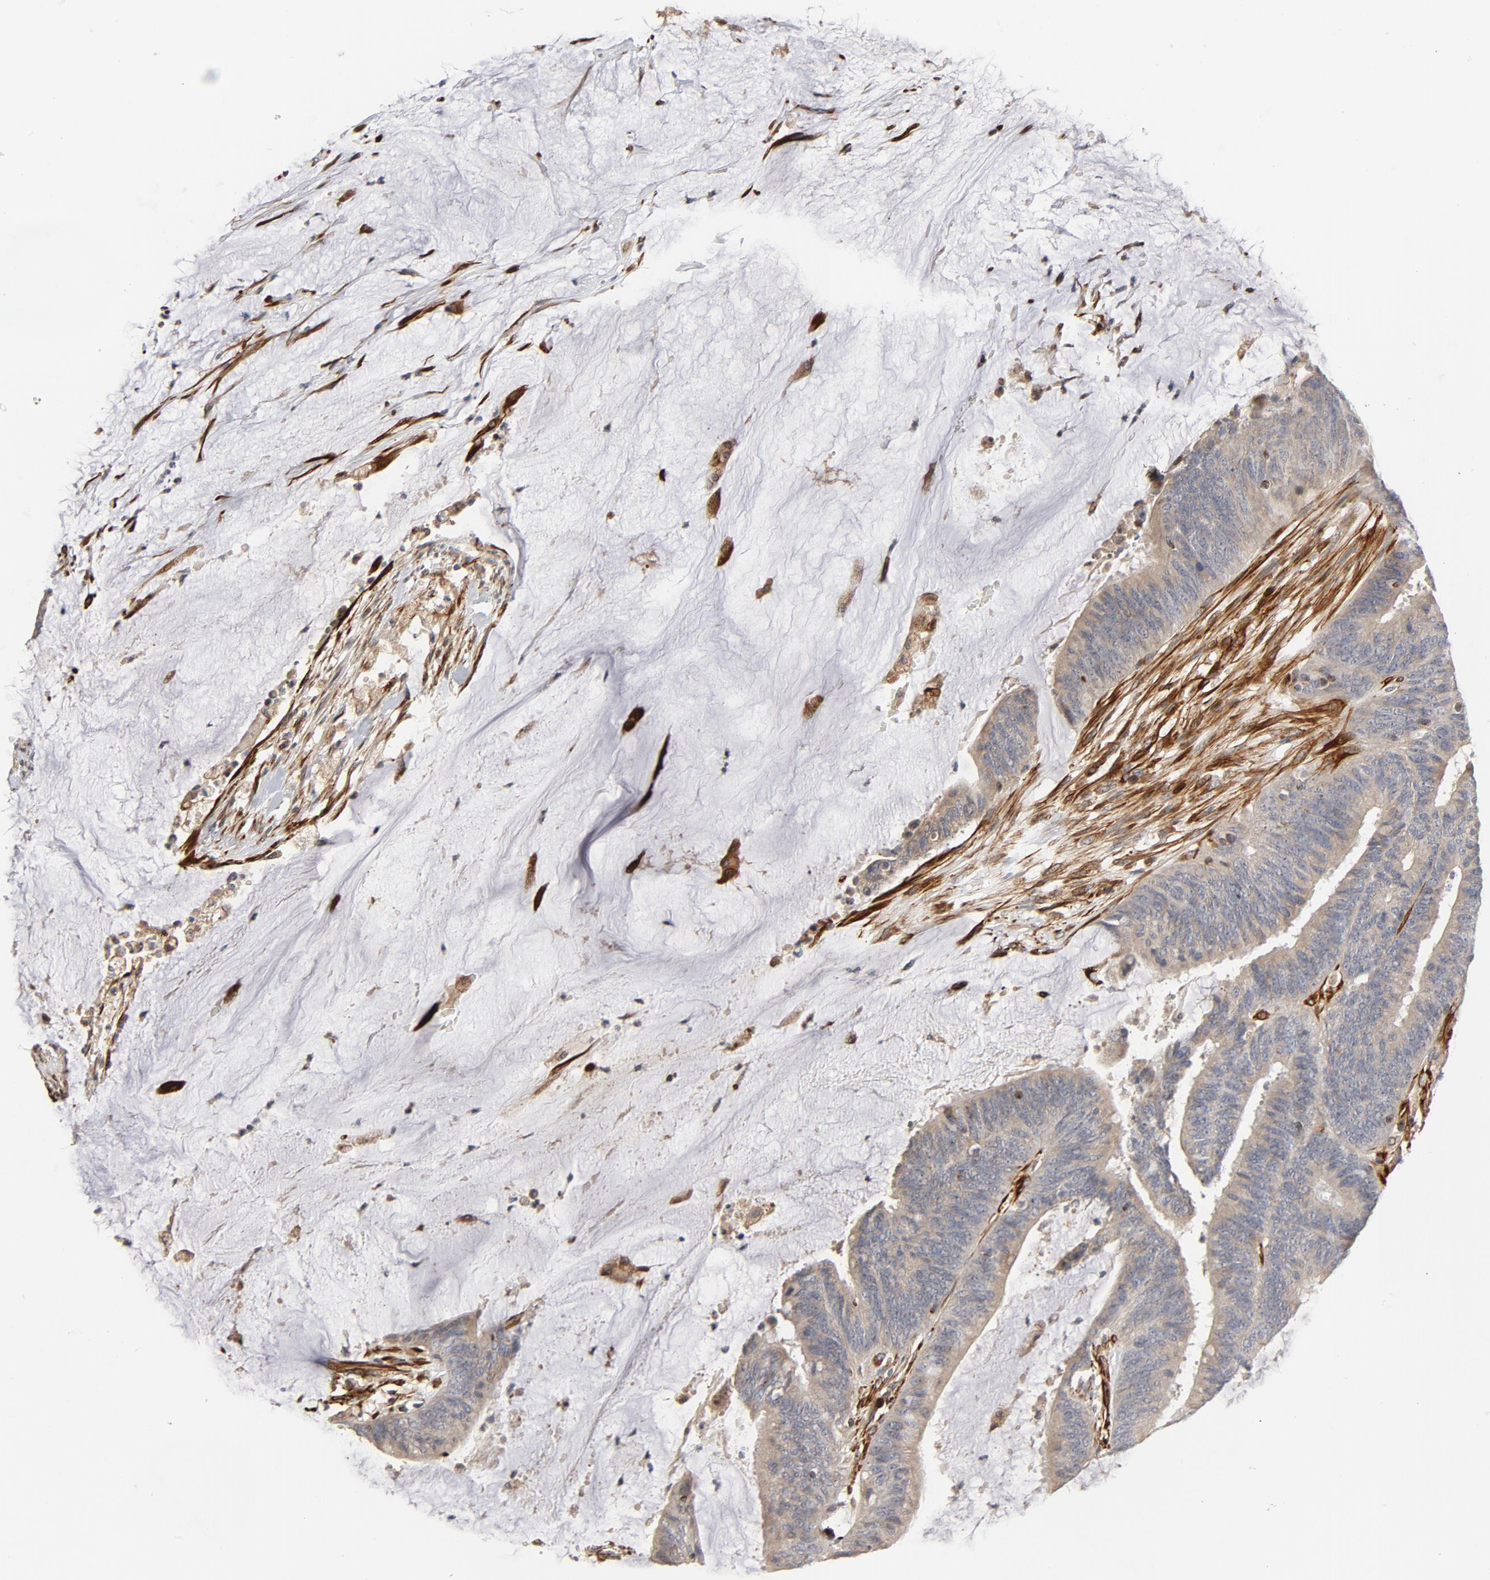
{"staining": {"intensity": "moderate", "quantity": ">75%", "location": "cytoplasmic/membranous"}, "tissue": "colorectal cancer", "cell_type": "Tumor cells", "image_type": "cancer", "snomed": [{"axis": "morphology", "description": "Adenocarcinoma, NOS"}, {"axis": "topography", "description": "Rectum"}], "caption": "A brown stain highlights moderate cytoplasmic/membranous positivity of a protein in adenocarcinoma (colorectal) tumor cells.", "gene": "FAM118A", "patient": {"sex": "female", "age": 66}}